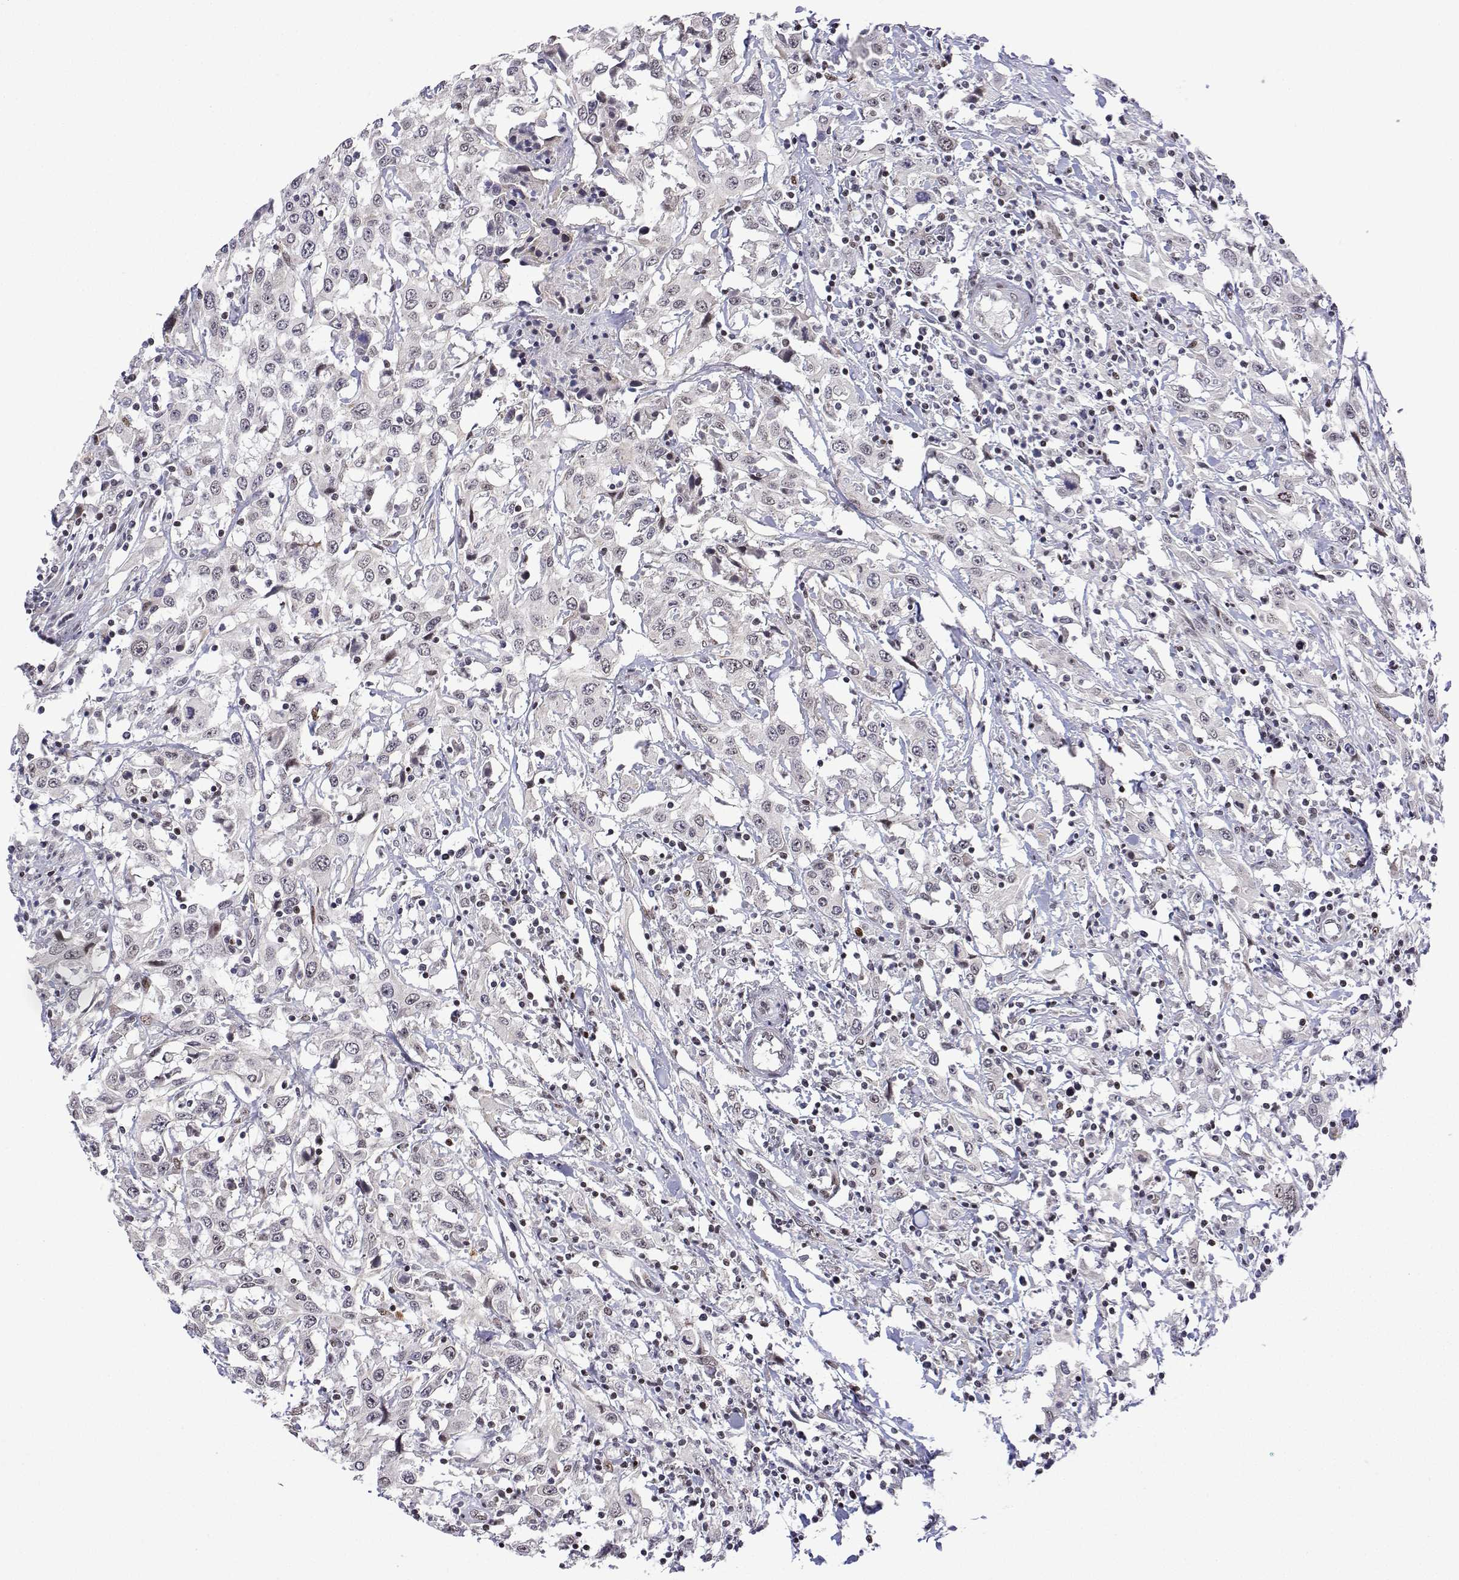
{"staining": {"intensity": "negative", "quantity": "none", "location": "none"}, "tissue": "urothelial cancer", "cell_type": "Tumor cells", "image_type": "cancer", "snomed": [{"axis": "morphology", "description": "Urothelial carcinoma, High grade"}, {"axis": "topography", "description": "Urinary bladder"}], "caption": "Tumor cells show no significant protein expression in urothelial cancer.", "gene": "XPC", "patient": {"sex": "male", "age": 61}}